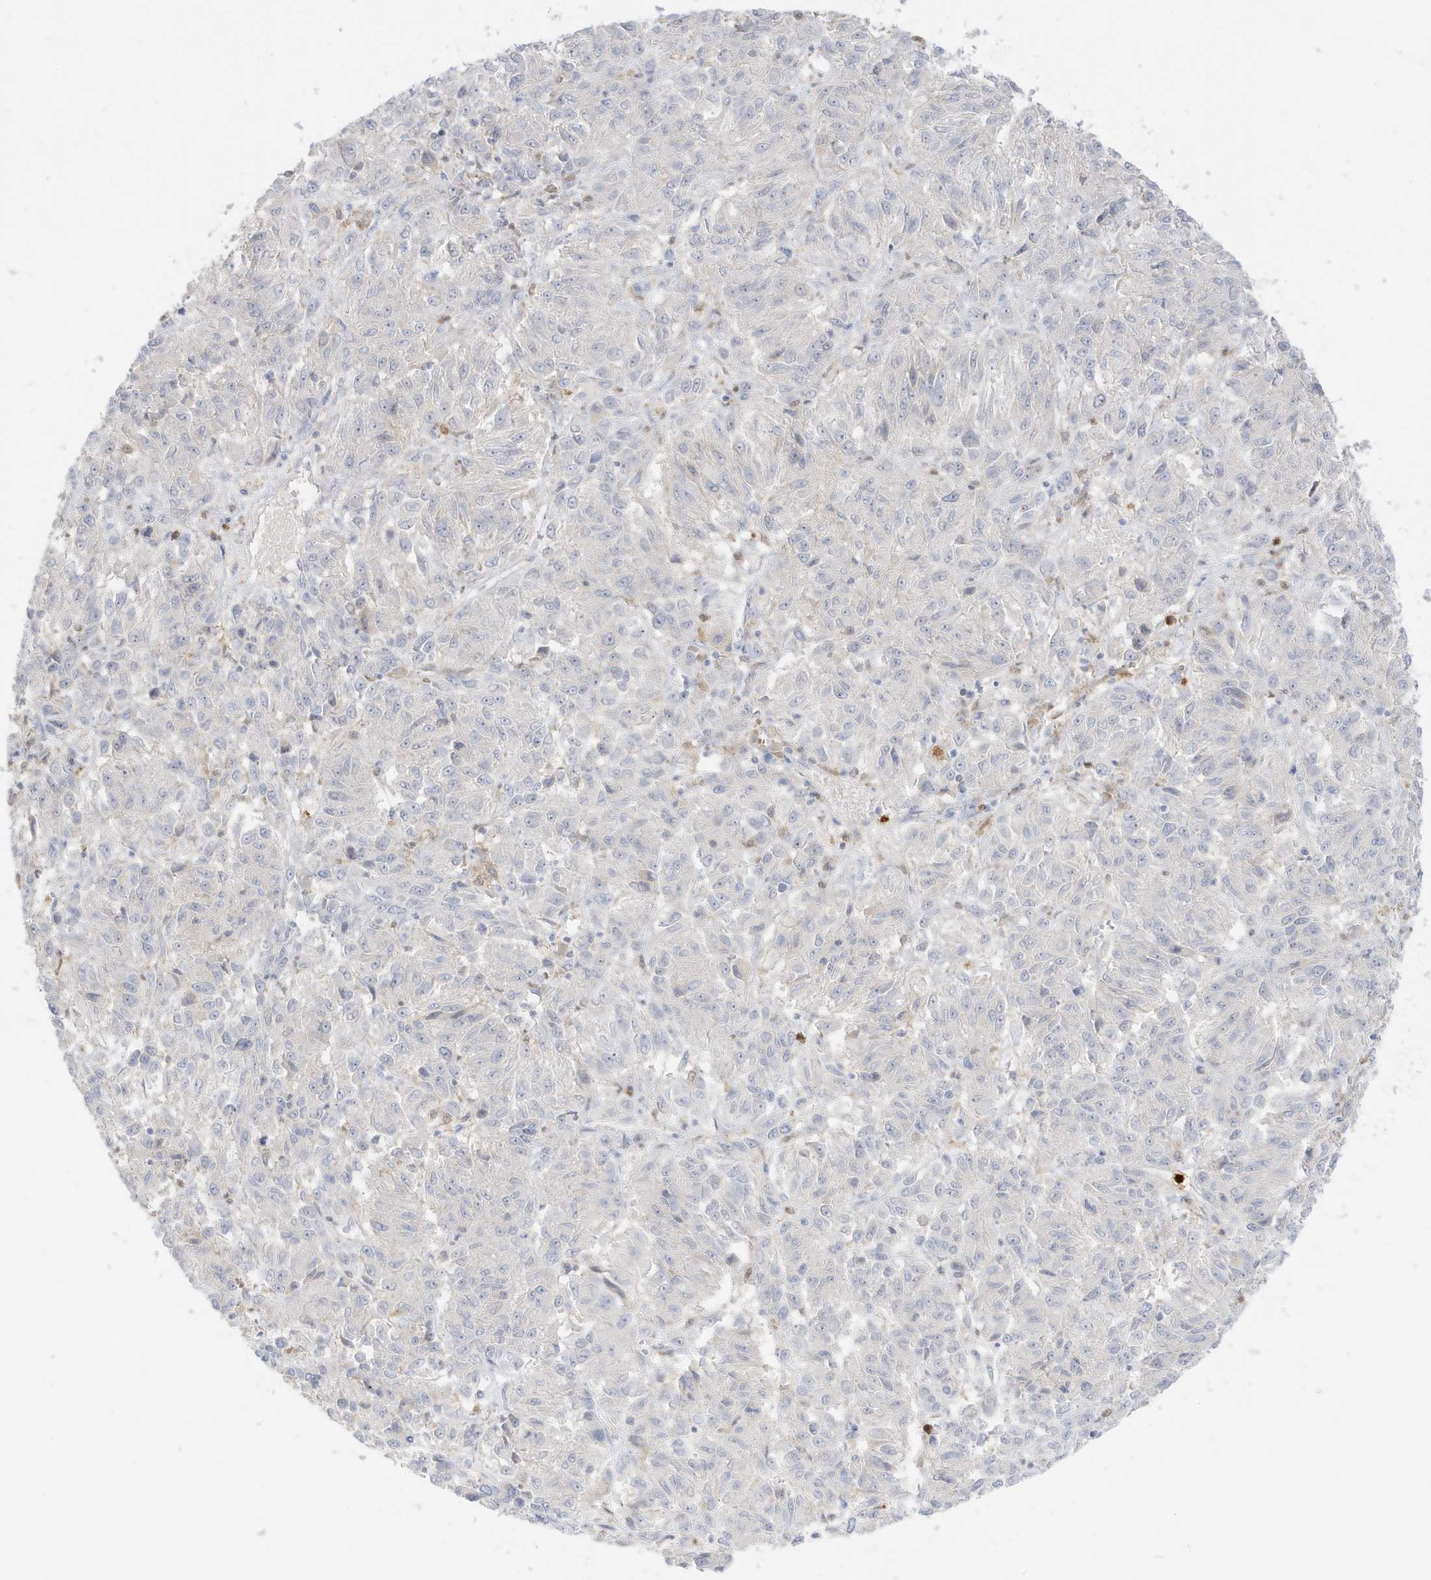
{"staining": {"intensity": "negative", "quantity": "none", "location": "none"}, "tissue": "melanoma", "cell_type": "Tumor cells", "image_type": "cancer", "snomed": [{"axis": "morphology", "description": "Malignant melanoma, Metastatic site"}, {"axis": "topography", "description": "Lung"}], "caption": "Melanoma stained for a protein using immunohistochemistry (IHC) demonstrates no positivity tumor cells.", "gene": "GCA", "patient": {"sex": "male", "age": 64}}